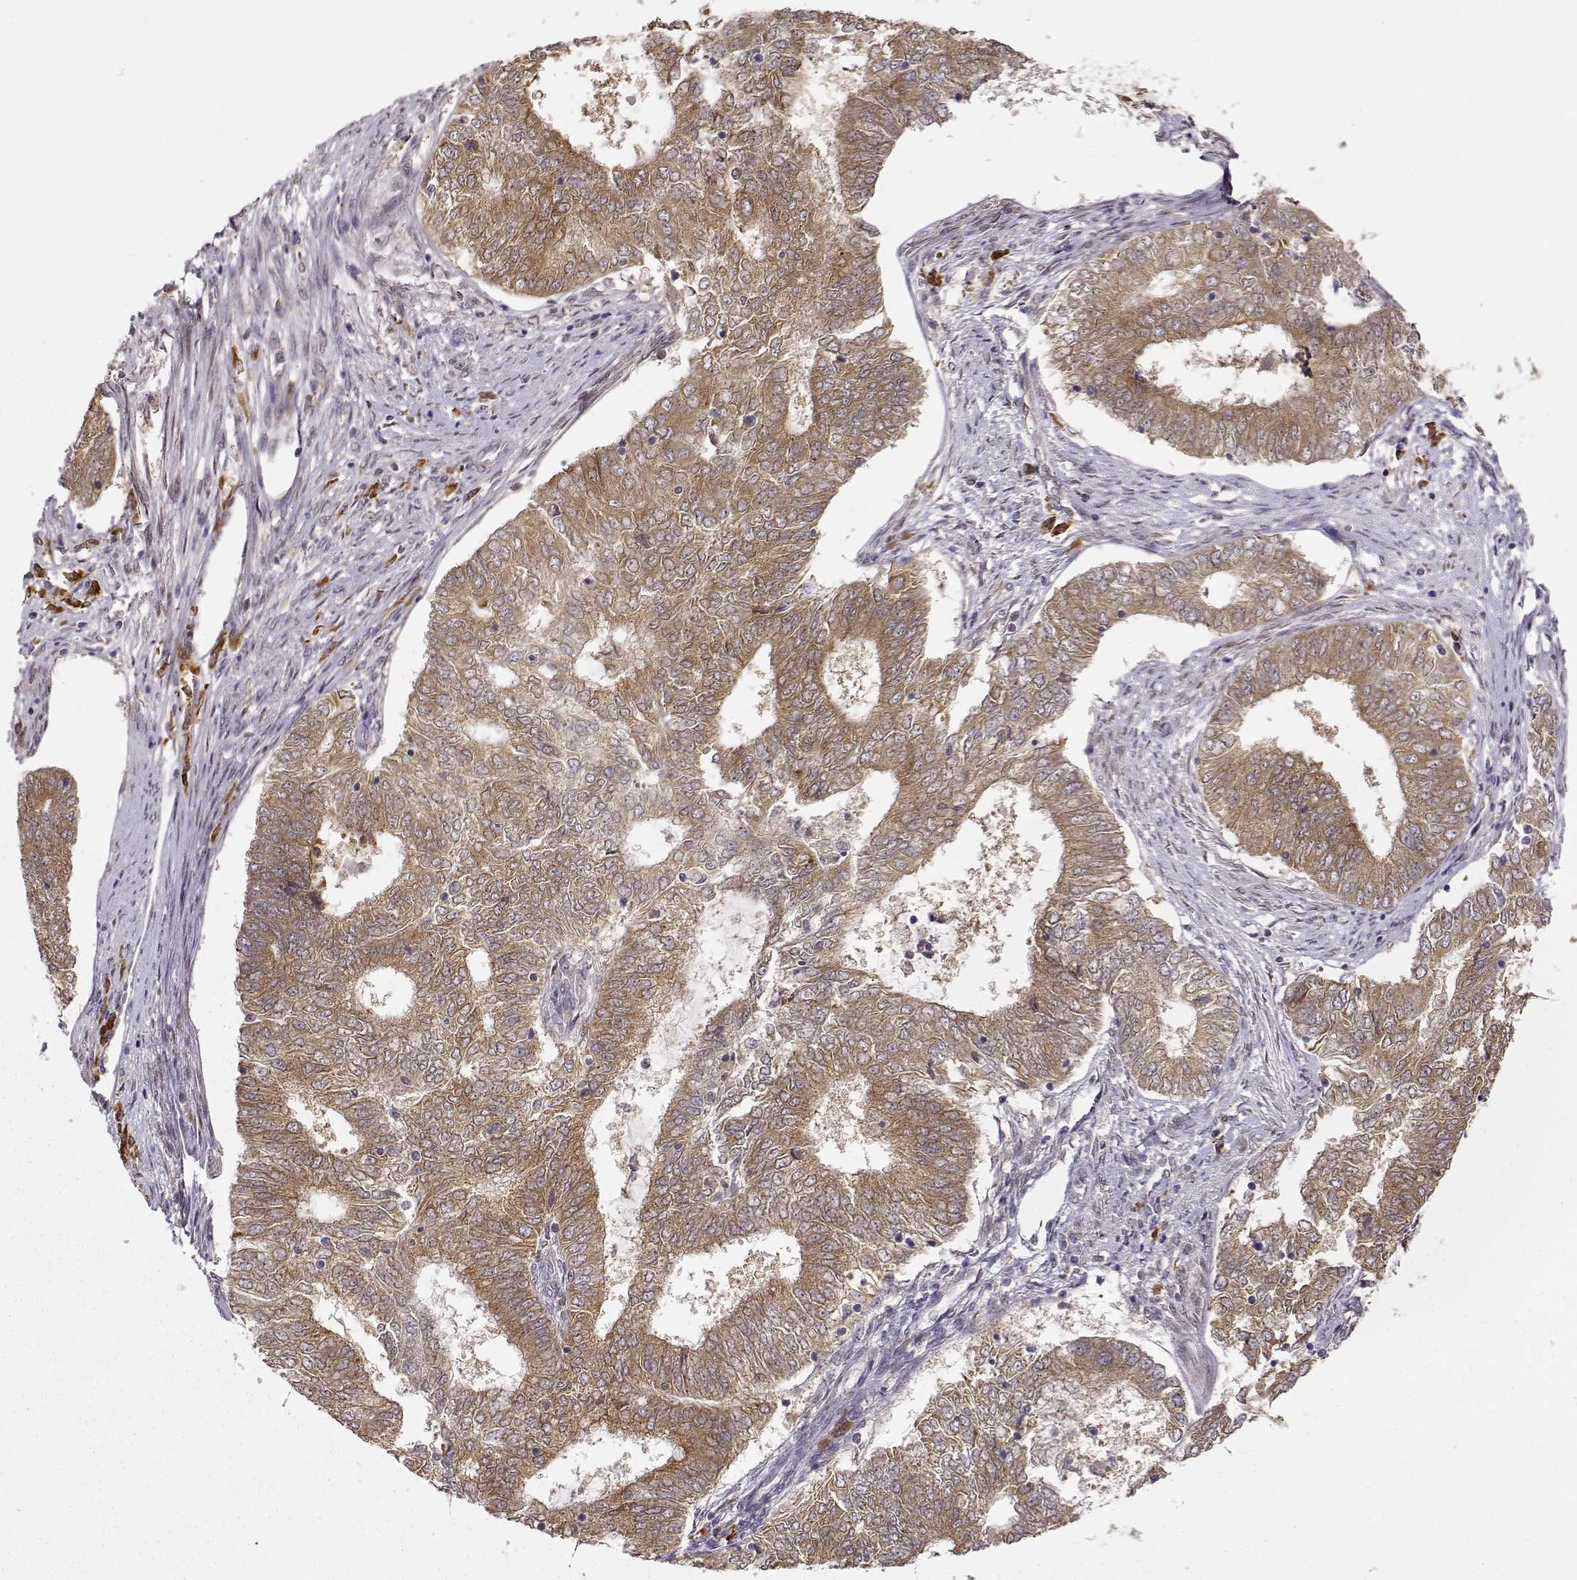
{"staining": {"intensity": "moderate", "quantity": ">75%", "location": "cytoplasmic/membranous"}, "tissue": "endometrial cancer", "cell_type": "Tumor cells", "image_type": "cancer", "snomed": [{"axis": "morphology", "description": "Adenocarcinoma, NOS"}, {"axis": "topography", "description": "Endometrium"}], "caption": "Endometrial cancer (adenocarcinoma) stained for a protein (brown) shows moderate cytoplasmic/membranous positive expression in about >75% of tumor cells.", "gene": "ERGIC2", "patient": {"sex": "female", "age": 62}}